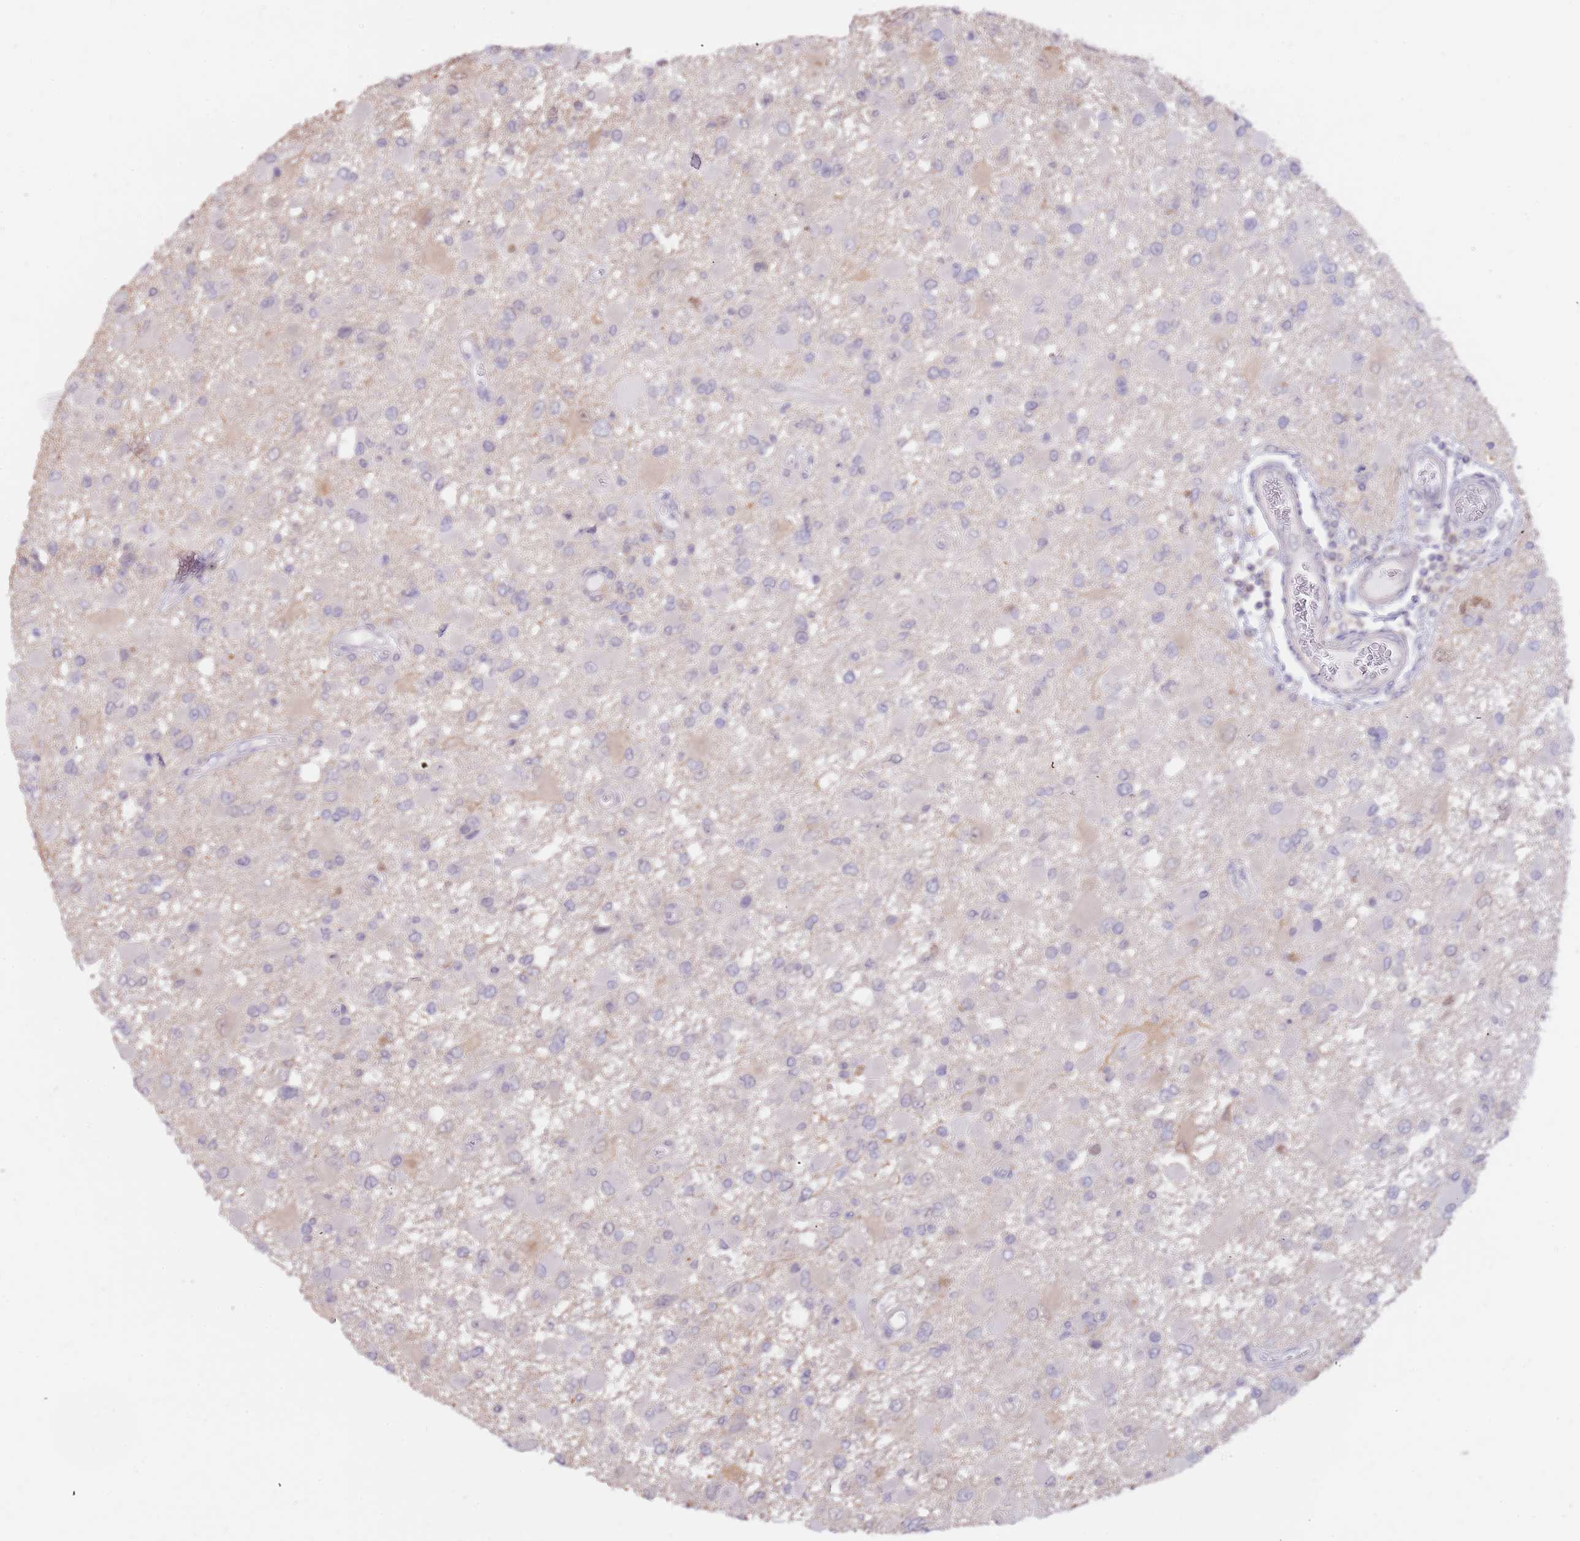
{"staining": {"intensity": "negative", "quantity": "none", "location": "none"}, "tissue": "glioma", "cell_type": "Tumor cells", "image_type": "cancer", "snomed": [{"axis": "morphology", "description": "Glioma, malignant, High grade"}, {"axis": "topography", "description": "Brain"}], "caption": "The immunohistochemistry micrograph has no significant expression in tumor cells of malignant high-grade glioma tissue. (Stains: DAB (3,3'-diaminobenzidine) immunohistochemistry (IHC) with hematoxylin counter stain, Microscopy: brightfield microscopy at high magnification).", "gene": "AP5S1", "patient": {"sex": "male", "age": 53}}